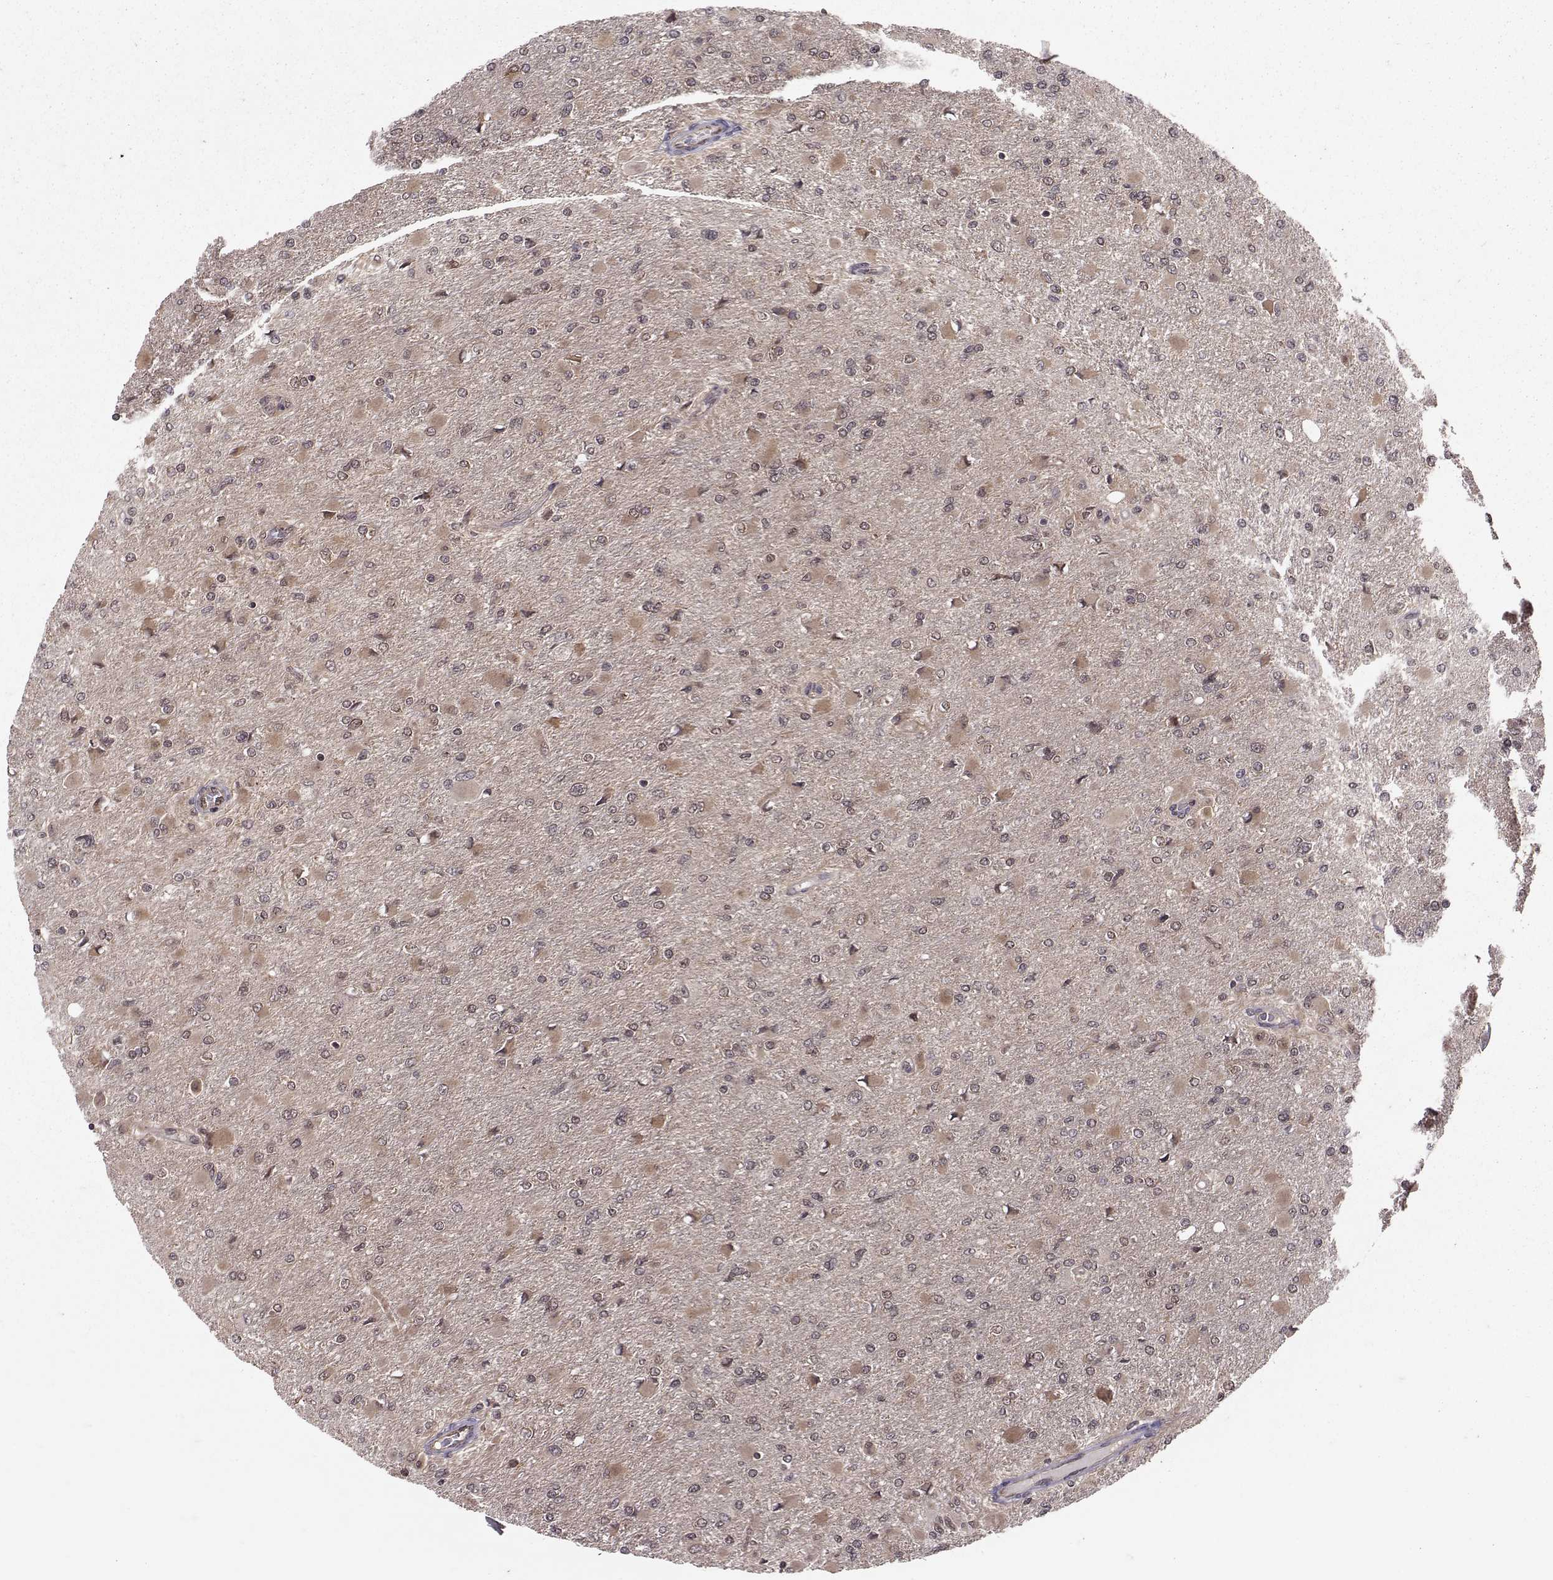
{"staining": {"intensity": "negative", "quantity": "none", "location": "none"}, "tissue": "glioma", "cell_type": "Tumor cells", "image_type": "cancer", "snomed": [{"axis": "morphology", "description": "Glioma, malignant, High grade"}, {"axis": "topography", "description": "Cerebral cortex"}], "caption": "A high-resolution histopathology image shows immunohistochemistry staining of glioma, which exhibits no significant staining in tumor cells.", "gene": "PPP2R2A", "patient": {"sex": "female", "age": 36}}